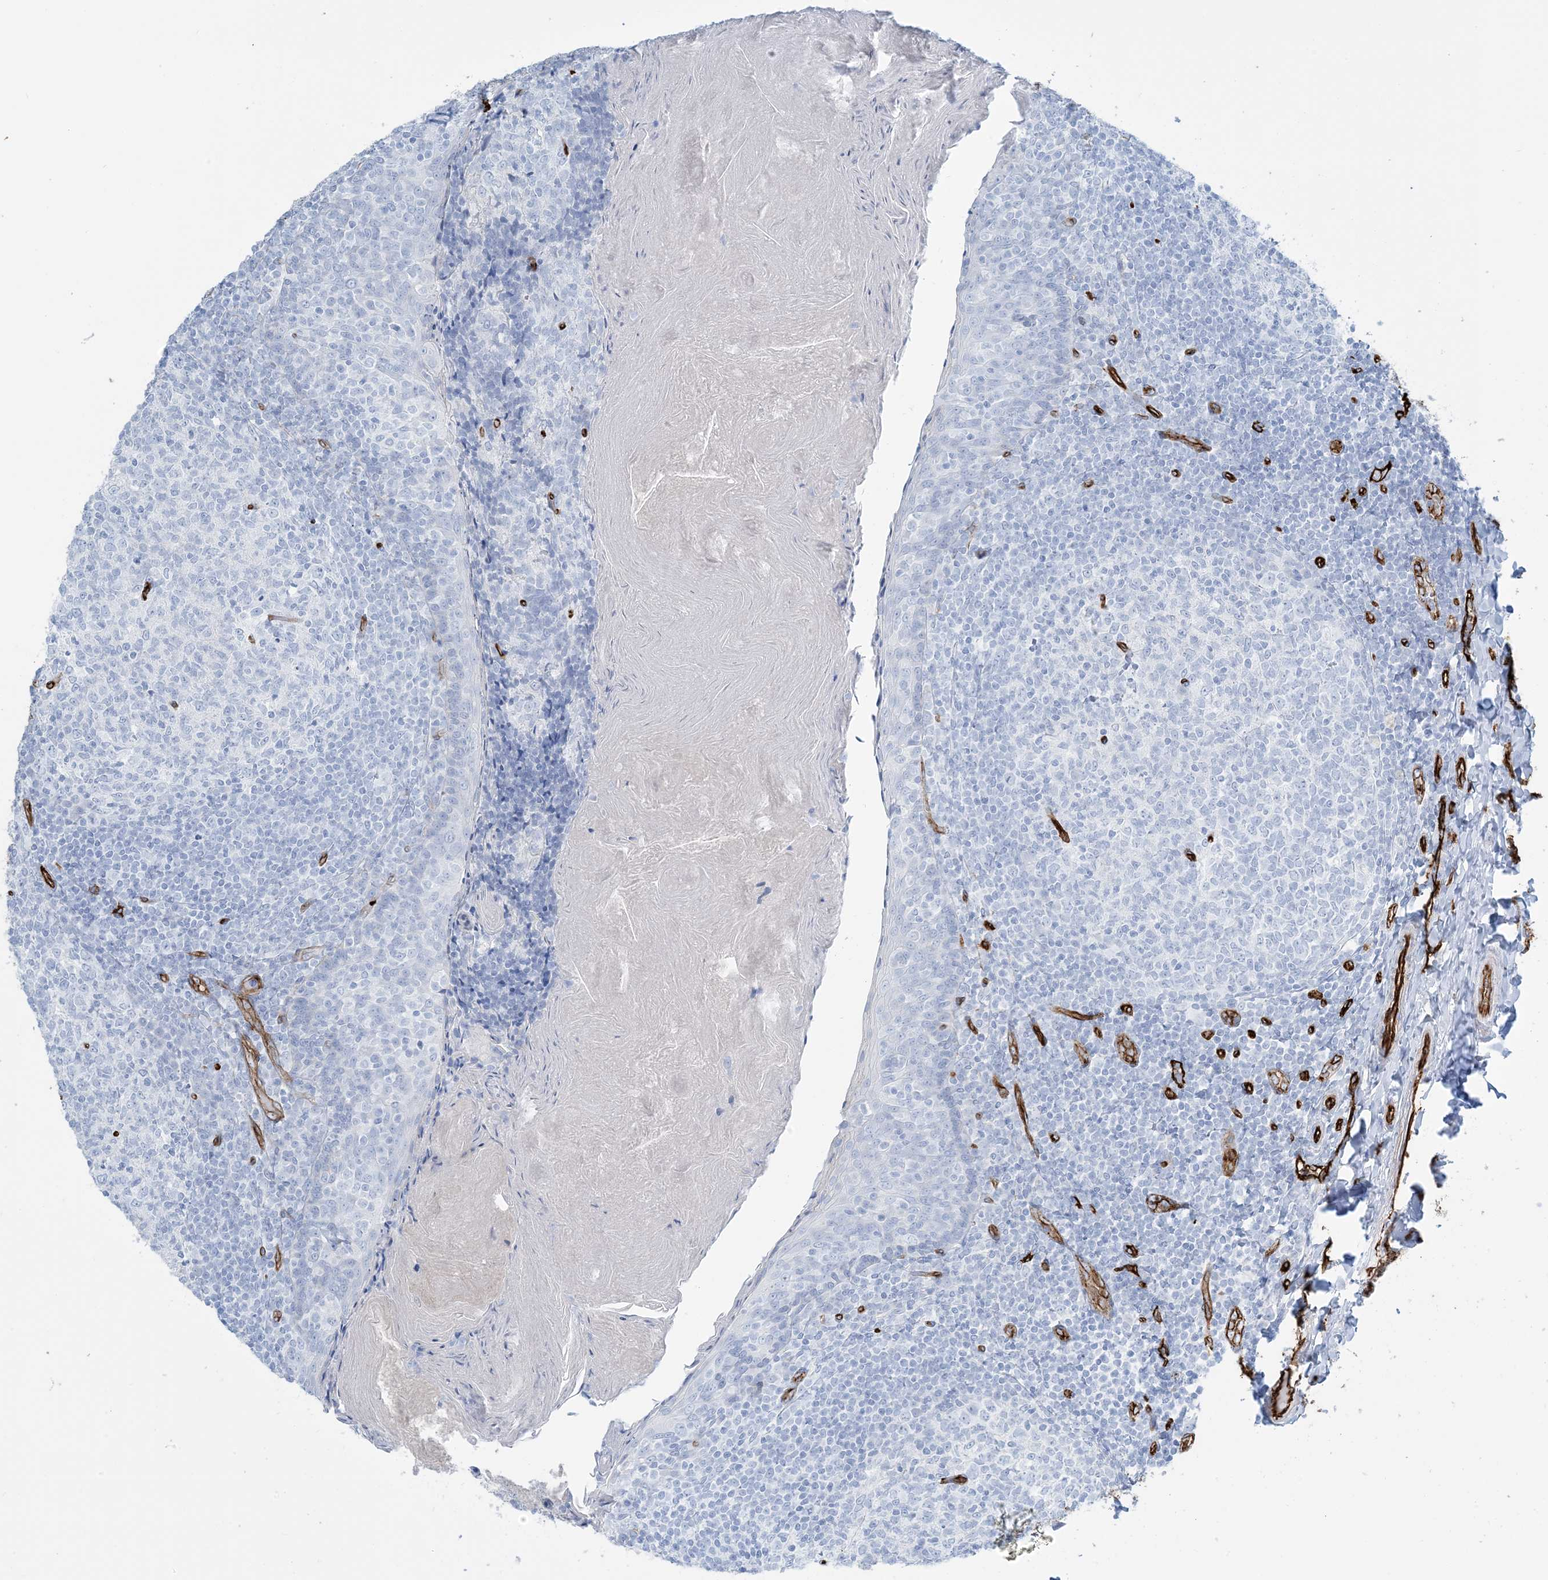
{"staining": {"intensity": "negative", "quantity": "none", "location": "none"}, "tissue": "tonsil", "cell_type": "Germinal center cells", "image_type": "normal", "snomed": [{"axis": "morphology", "description": "Normal tissue, NOS"}, {"axis": "topography", "description": "Tonsil"}], "caption": "This is an immunohistochemistry (IHC) image of benign human tonsil. There is no staining in germinal center cells.", "gene": "EPS8L3", "patient": {"sex": "female", "age": 19}}